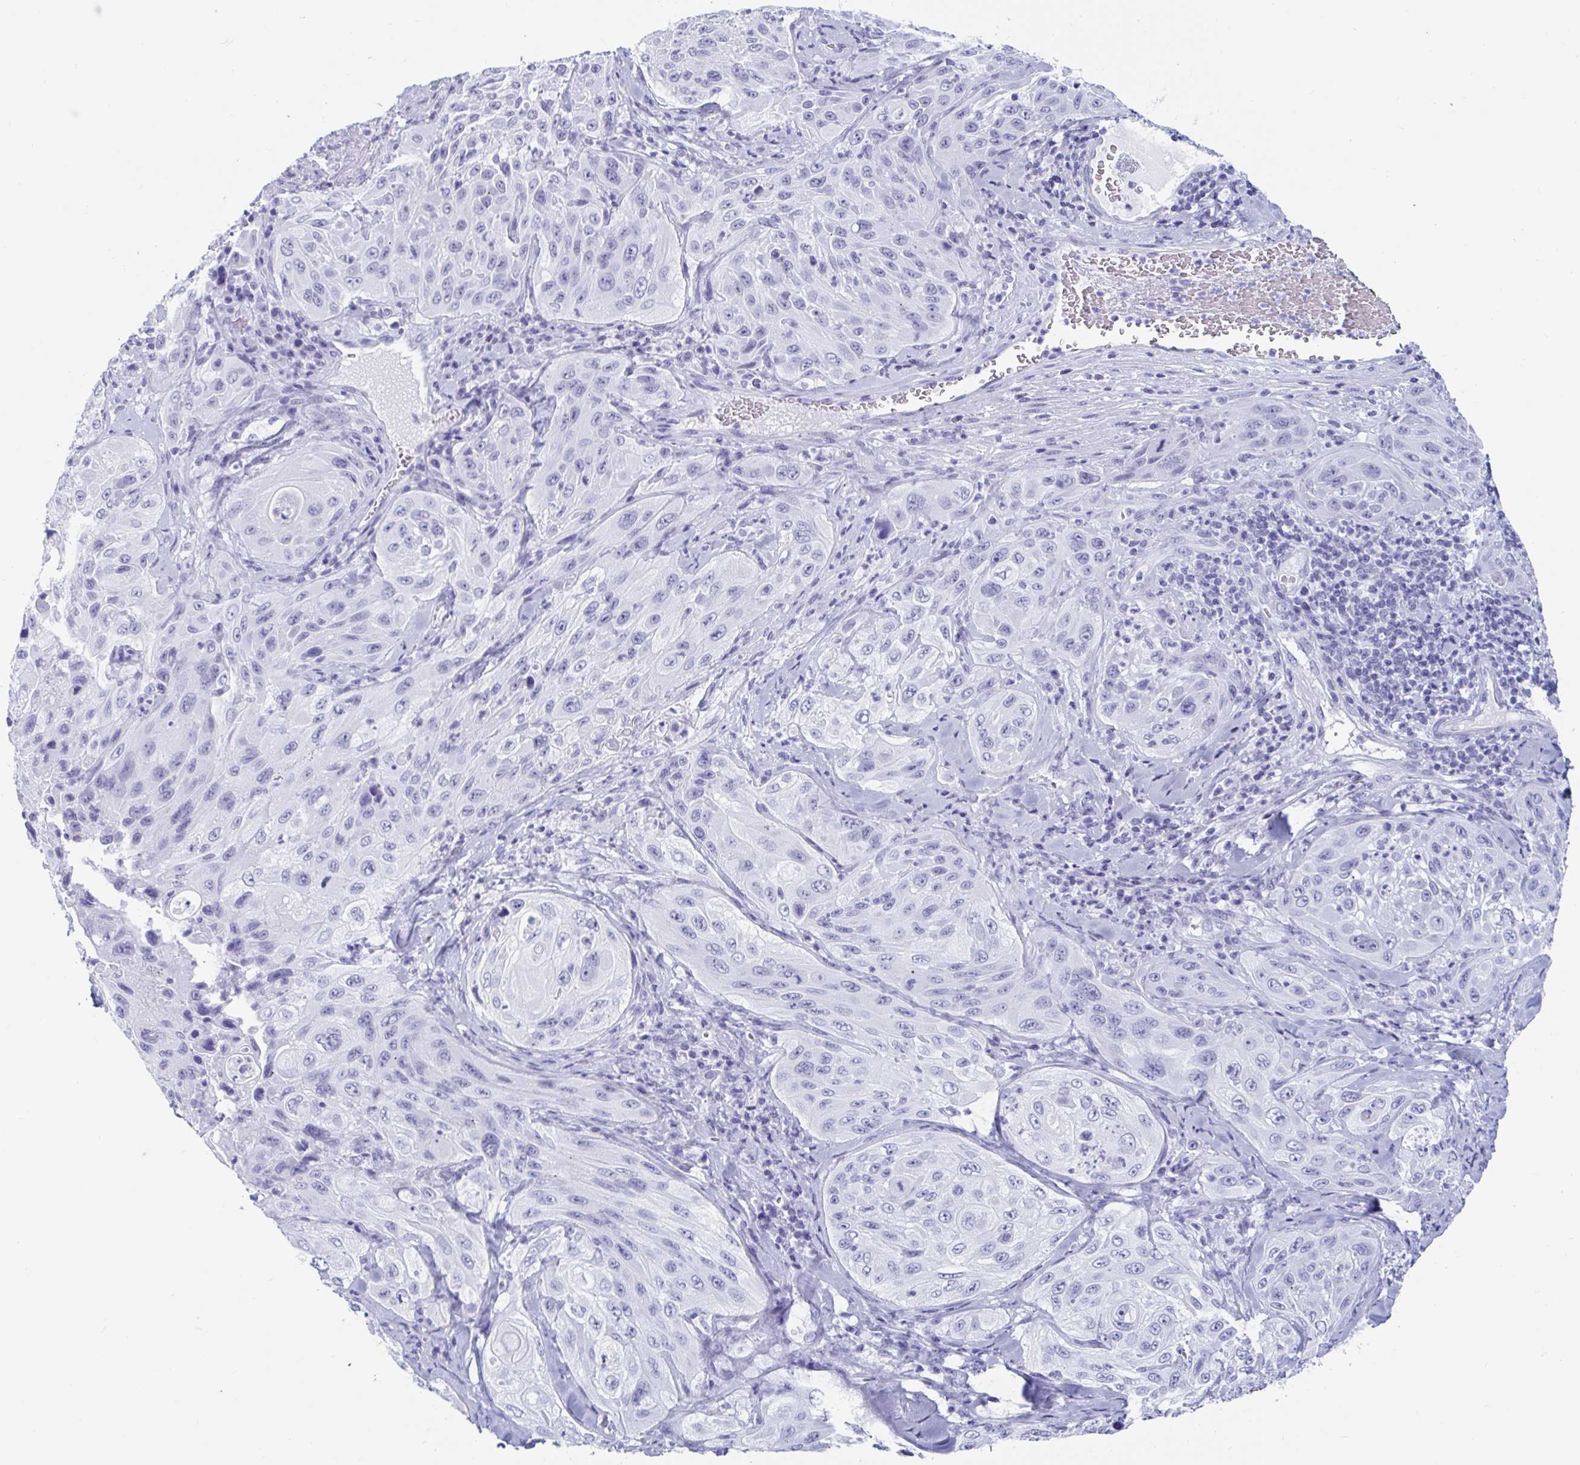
{"staining": {"intensity": "negative", "quantity": "none", "location": "none"}, "tissue": "cervical cancer", "cell_type": "Tumor cells", "image_type": "cancer", "snomed": [{"axis": "morphology", "description": "Squamous cell carcinoma, NOS"}, {"axis": "topography", "description": "Cervix"}], "caption": "High power microscopy image of an immunohistochemistry (IHC) micrograph of cervical squamous cell carcinoma, revealing no significant staining in tumor cells.", "gene": "GKN2", "patient": {"sex": "female", "age": 42}}